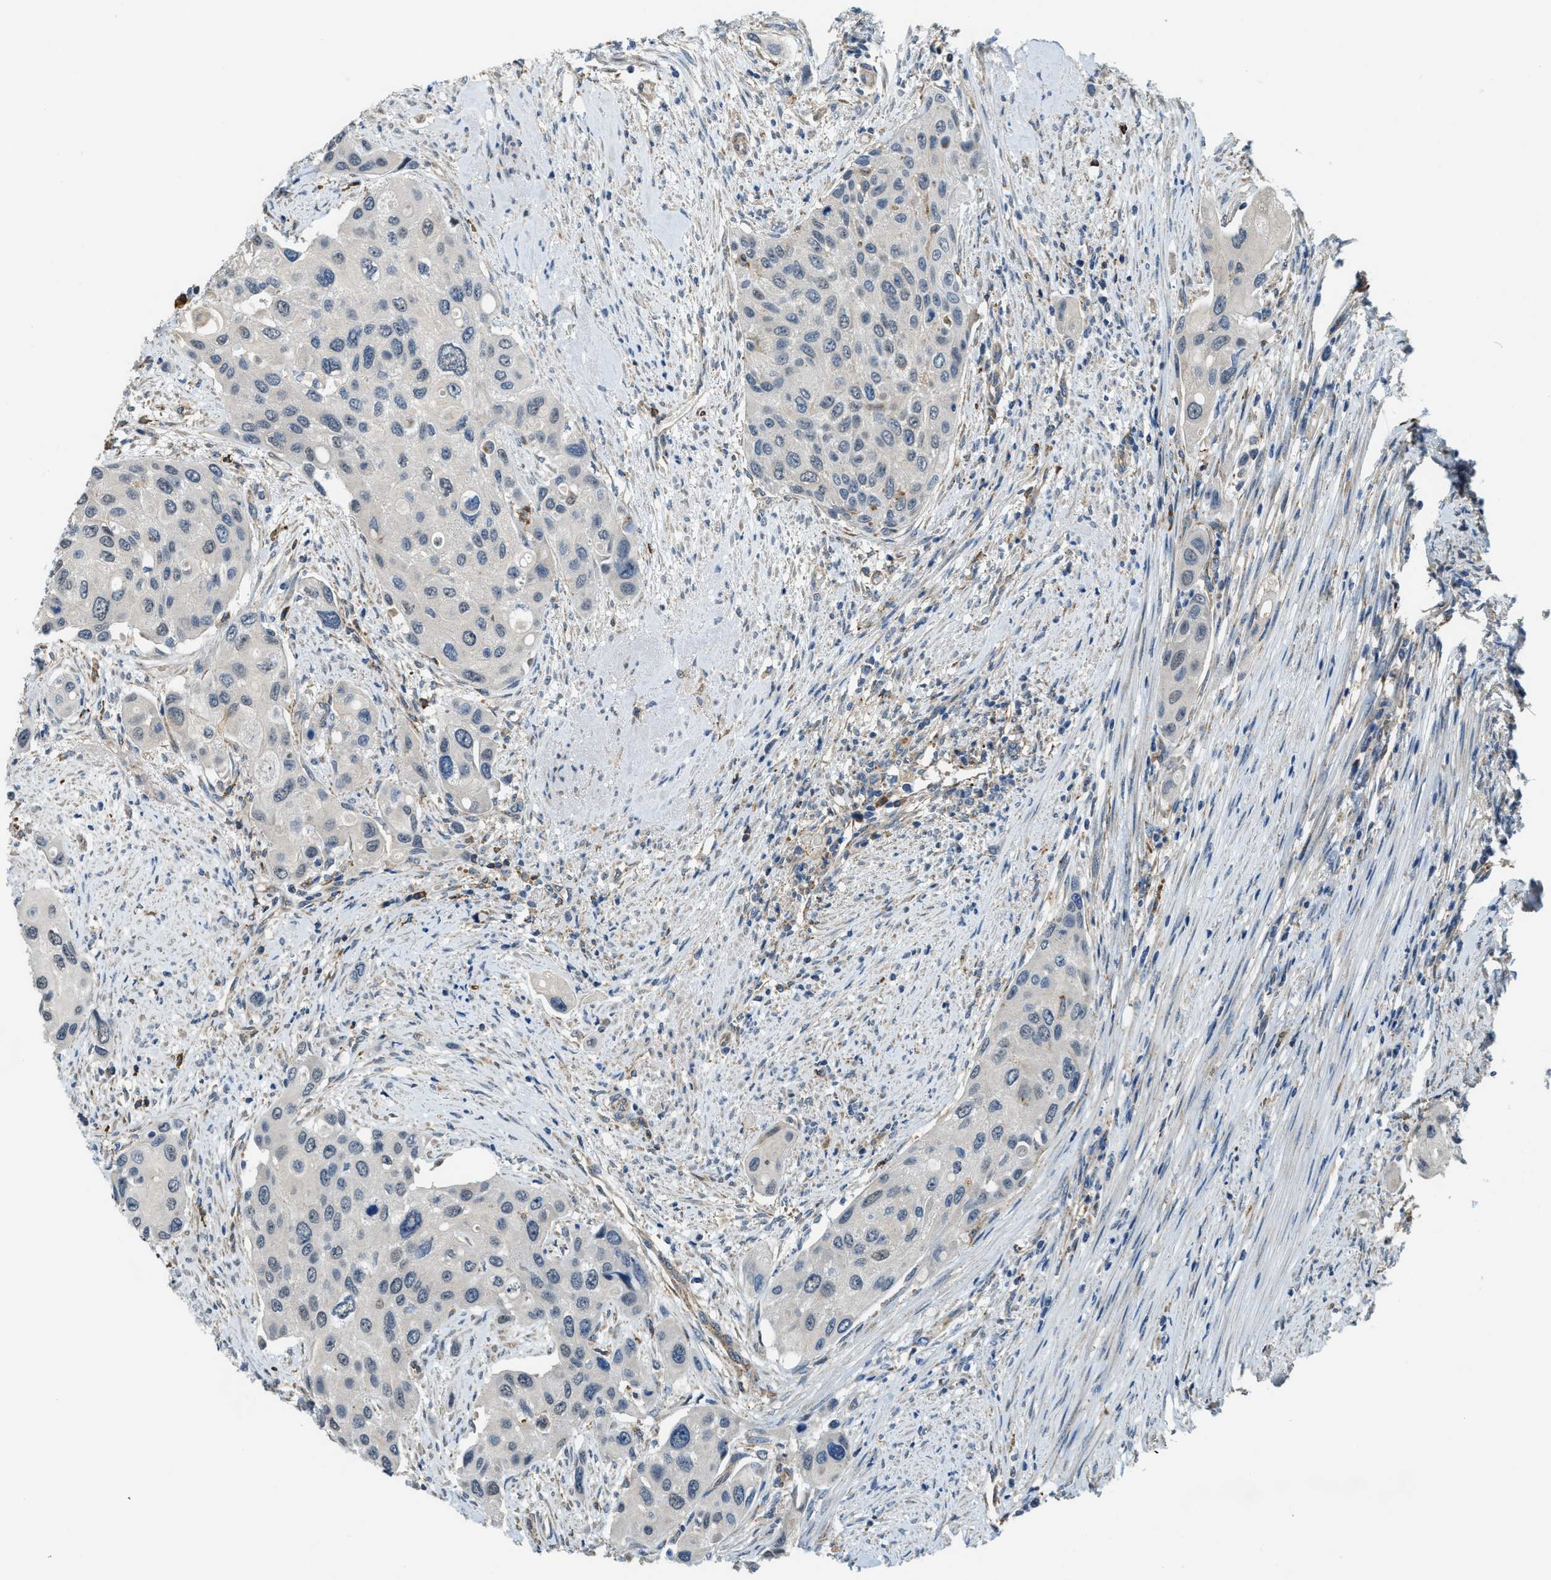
{"staining": {"intensity": "negative", "quantity": "none", "location": "none"}, "tissue": "urothelial cancer", "cell_type": "Tumor cells", "image_type": "cancer", "snomed": [{"axis": "morphology", "description": "Urothelial carcinoma, High grade"}, {"axis": "topography", "description": "Urinary bladder"}], "caption": "This is an IHC histopathology image of human urothelial cancer. There is no positivity in tumor cells.", "gene": "STARD3NL", "patient": {"sex": "female", "age": 56}}